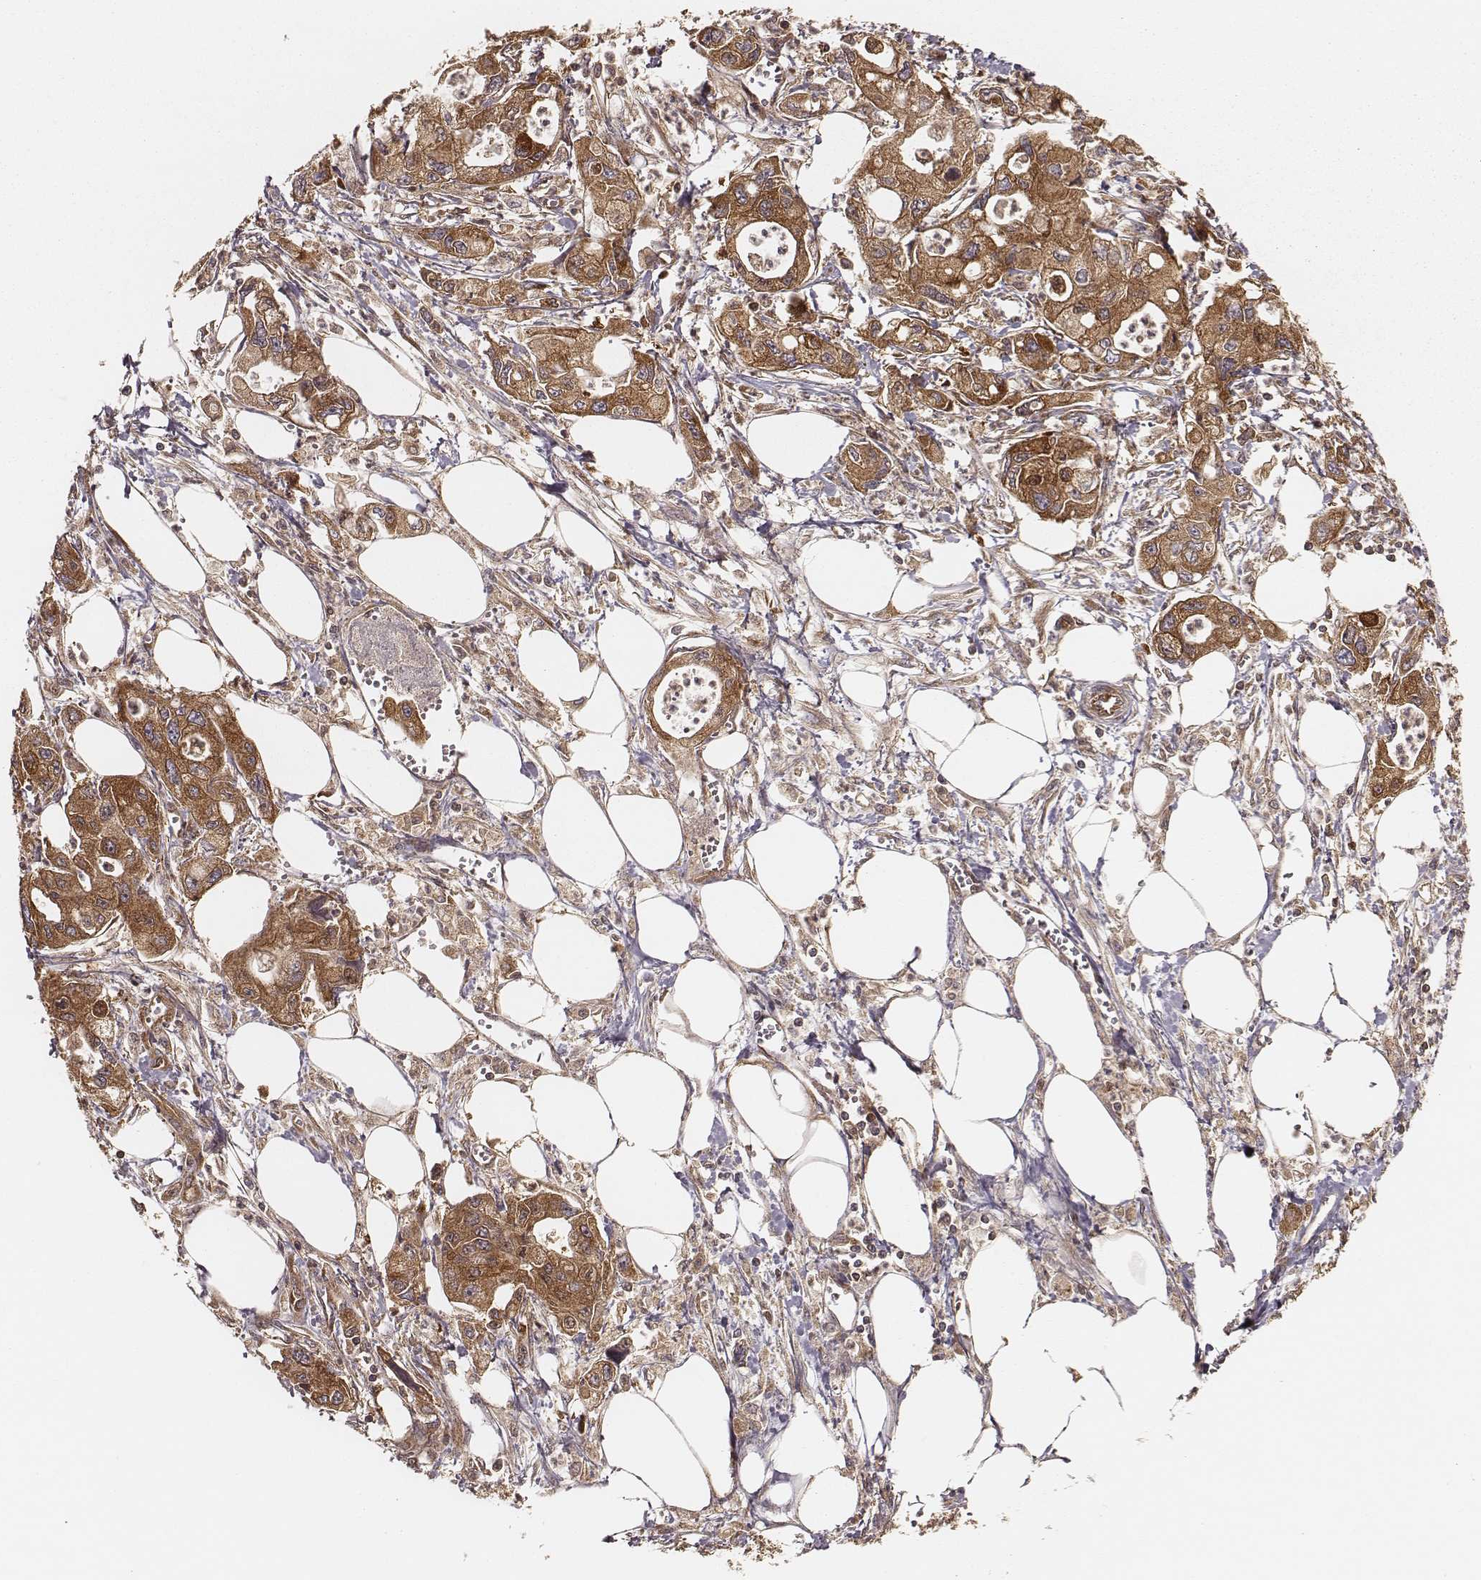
{"staining": {"intensity": "strong", "quantity": ">75%", "location": "cytoplasmic/membranous"}, "tissue": "pancreatic cancer", "cell_type": "Tumor cells", "image_type": "cancer", "snomed": [{"axis": "morphology", "description": "Adenocarcinoma, NOS"}, {"axis": "topography", "description": "Pancreas"}], "caption": "Protein expression analysis of pancreatic cancer (adenocarcinoma) displays strong cytoplasmic/membranous staining in about >75% of tumor cells. The protein is stained brown, and the nuclei are stained in blue (DAB (3,3'-diaminobenzidine) IHC with brightfield microscopy, high magnification).", "gene": "CARS1", "patient": {"sex": "male", "age": 70}}